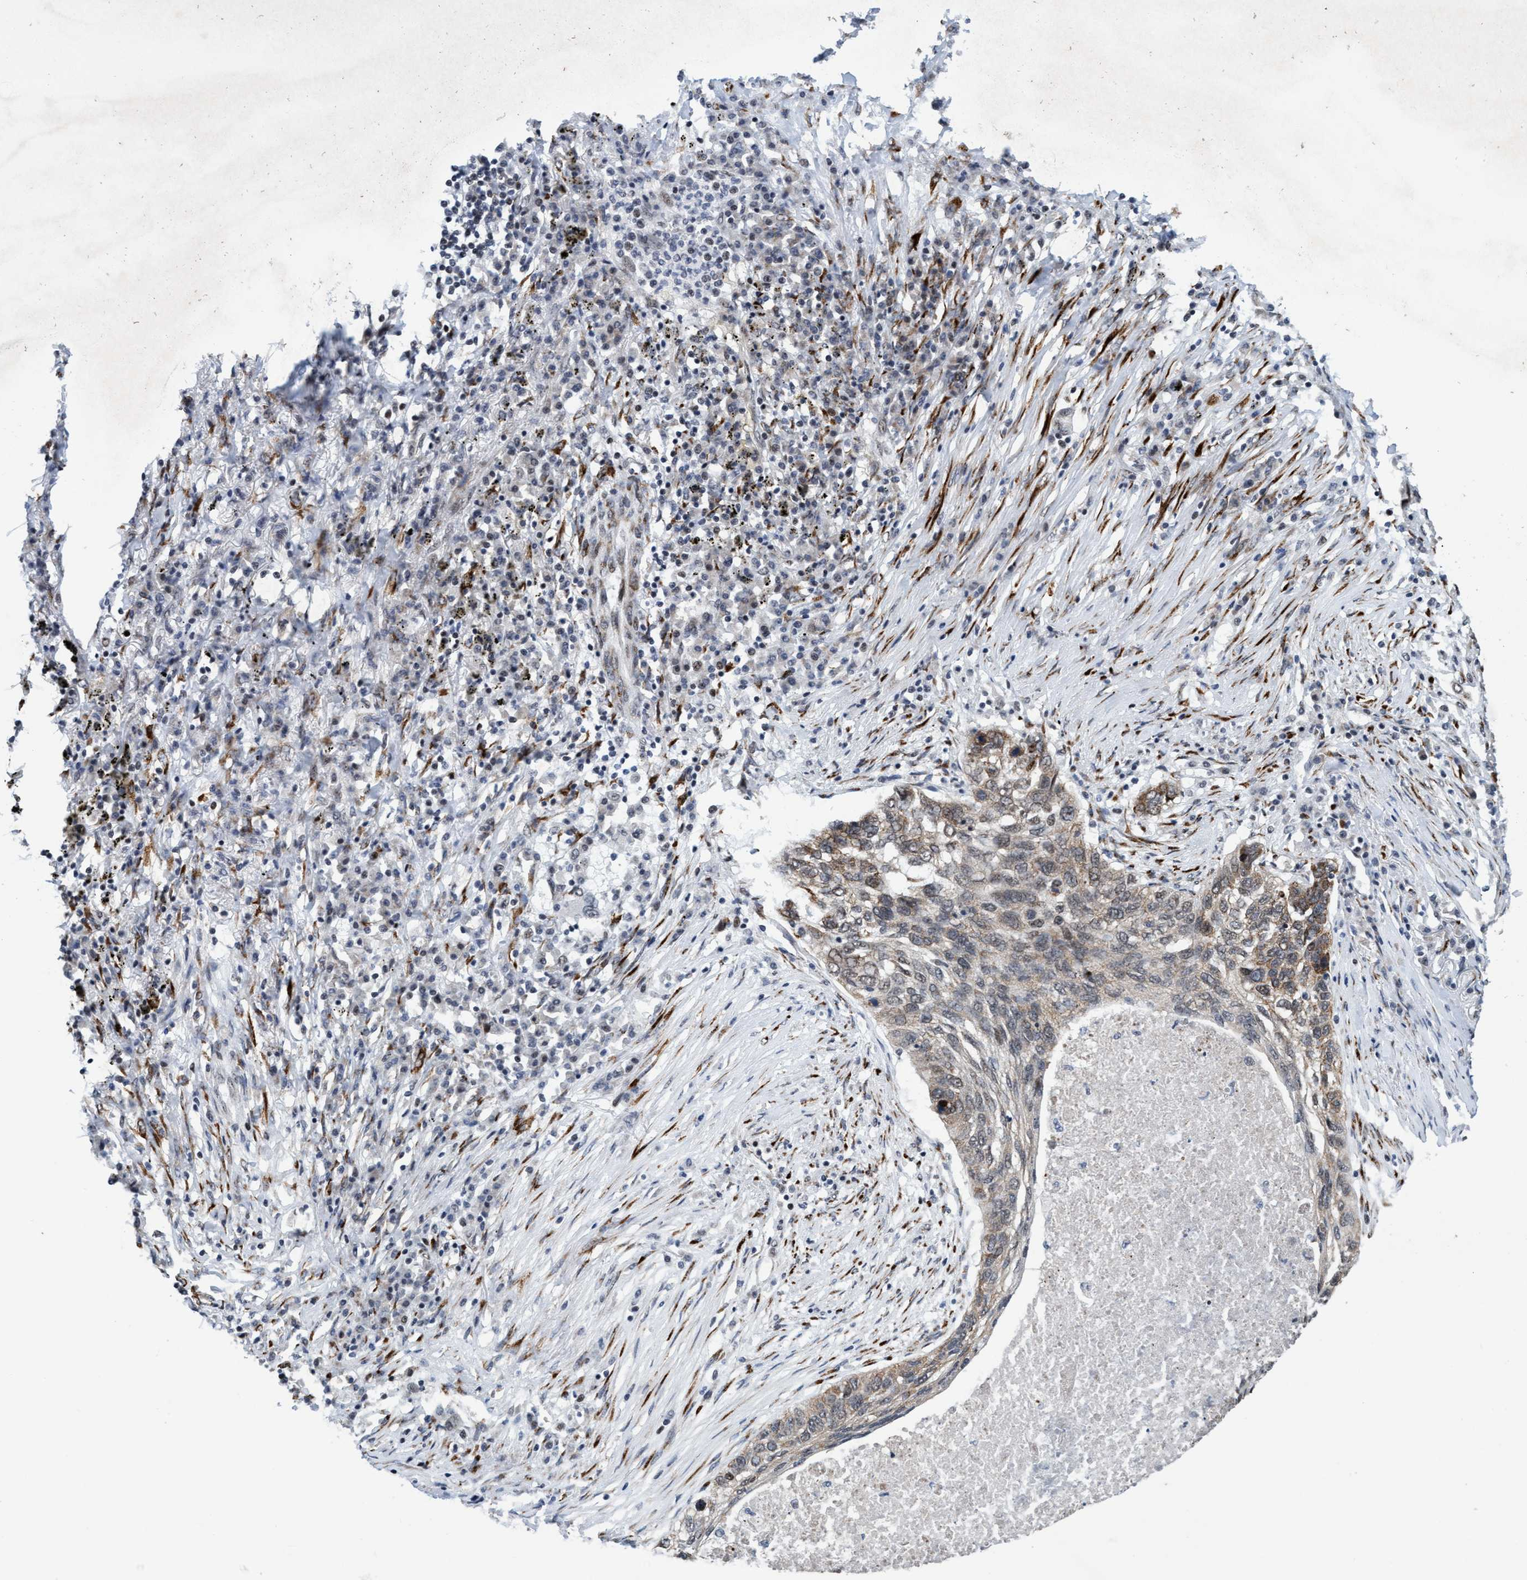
{"staining": {"intensity": "weak", "quantity": ">75%", "location": "cytoplasmic/membranous"}, "tissue": "lung cancer", "cell_type": "Tumor cells", "image_type": "cancer", "snomed": [{"axis": "morphology", "description": "Squamous cell carcinoma, NOS"}, {"axis": "topography", "description": "Lung"}], "caption": "DAB immunohistochemical staining of human lung cancer shows weak cytoplasmic/membranous protein staining in approximately >75% of tumor cells.", "gene": "GLT6D1", "patient": {"sex": "female", "age": 63}}